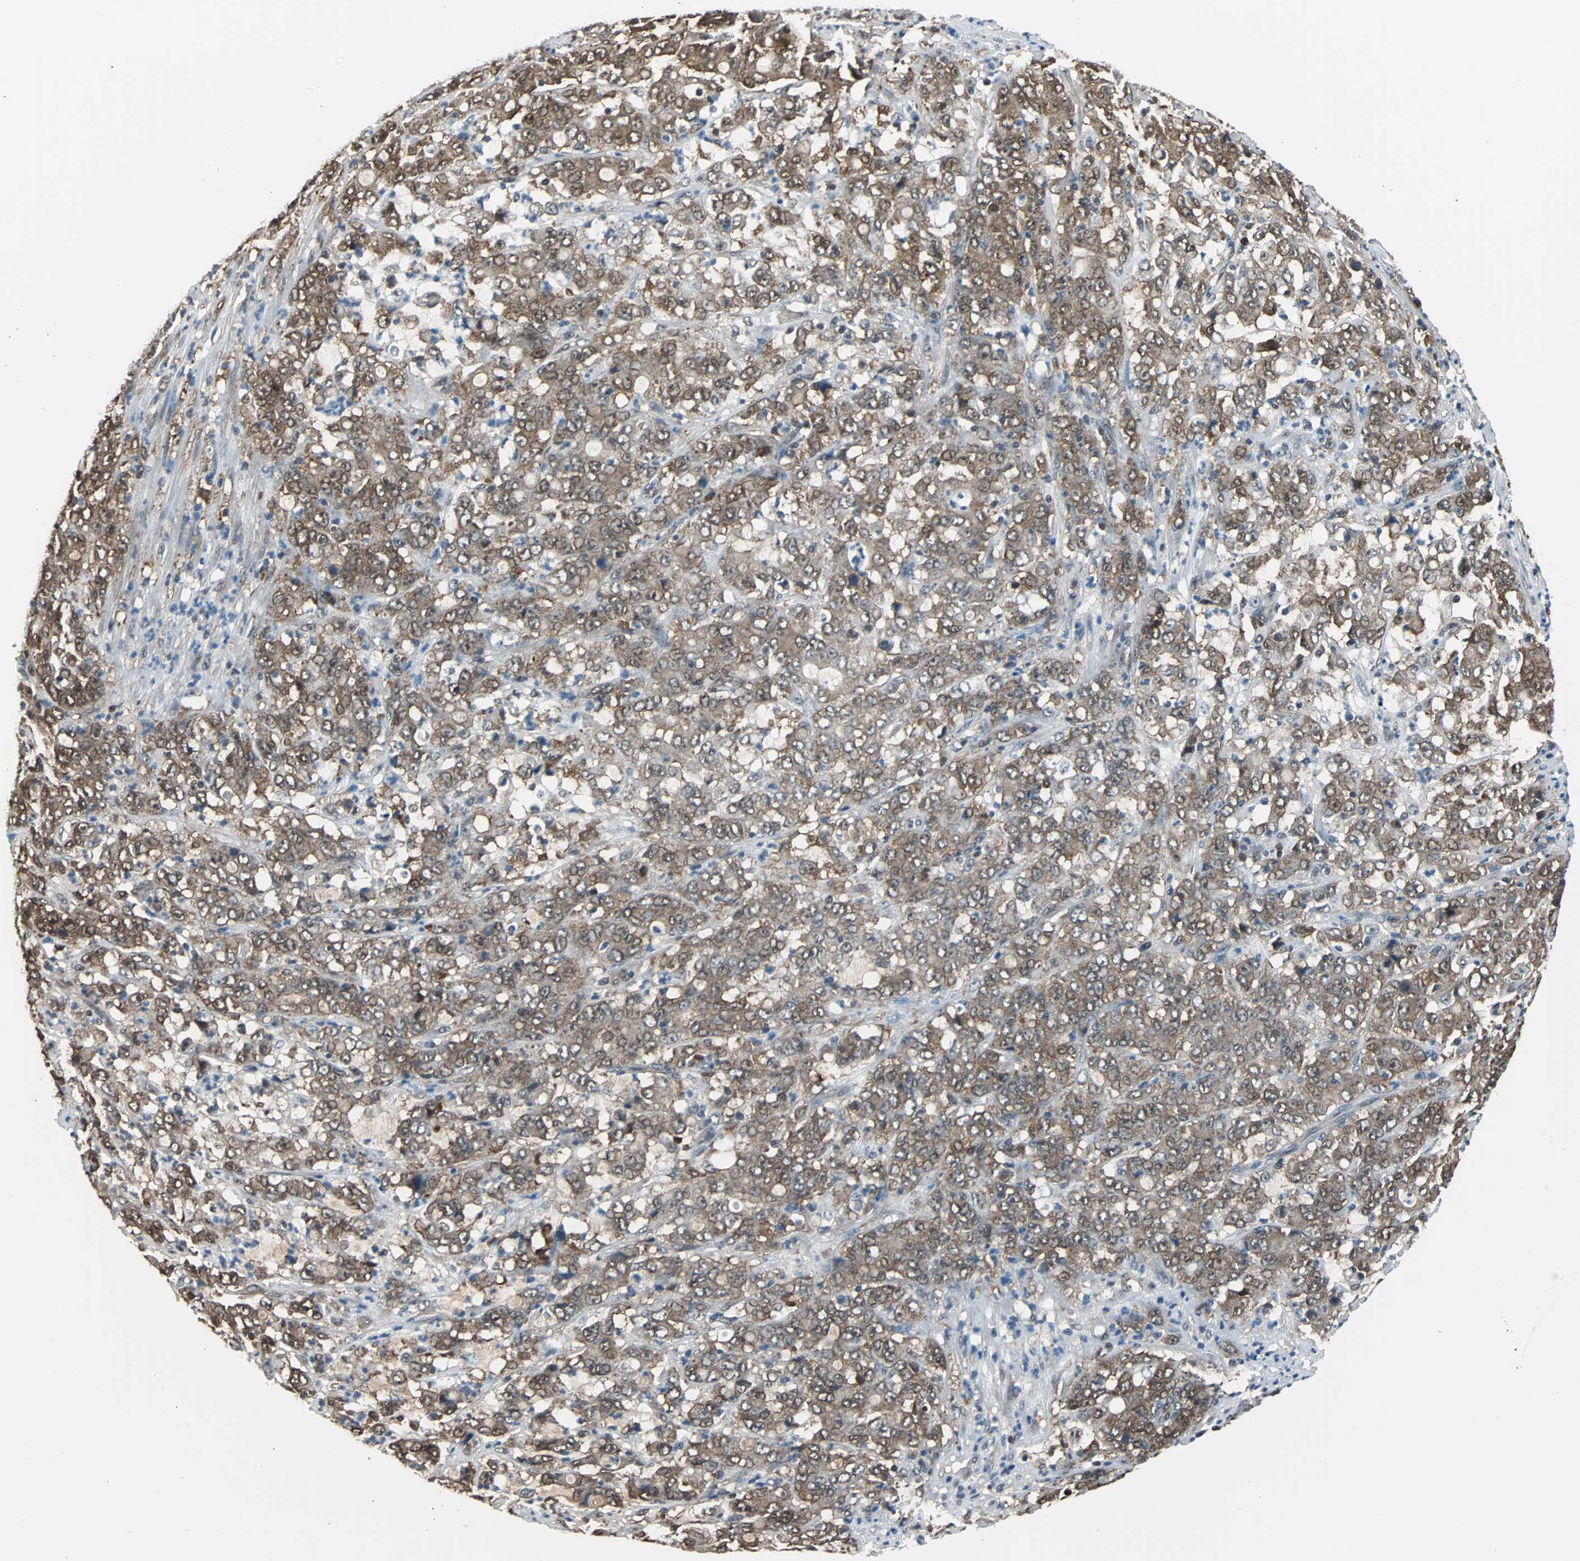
{"staining": {"intensity": "moderate", "quantity": ">75%", "location": "cytoplasmic/membranous"}, "tissue": "stomach cancer", "cell_type": "Tumor cells", "image_type": "cancer", "snomed": [{"axis": "morphology", "description": "Adenocarcinoma, NOS"}, {"axis": "topography", "description": "Stomach, lower"}], "caption": "Brown immunohistochemical staining in human adenocarcinoma (stomach) displays moderate cytoplasmic/membranous positivity in approximately >75% of tumor cells.", "gene": "VCP", "patient": {"sex": "female", "age": 71}}